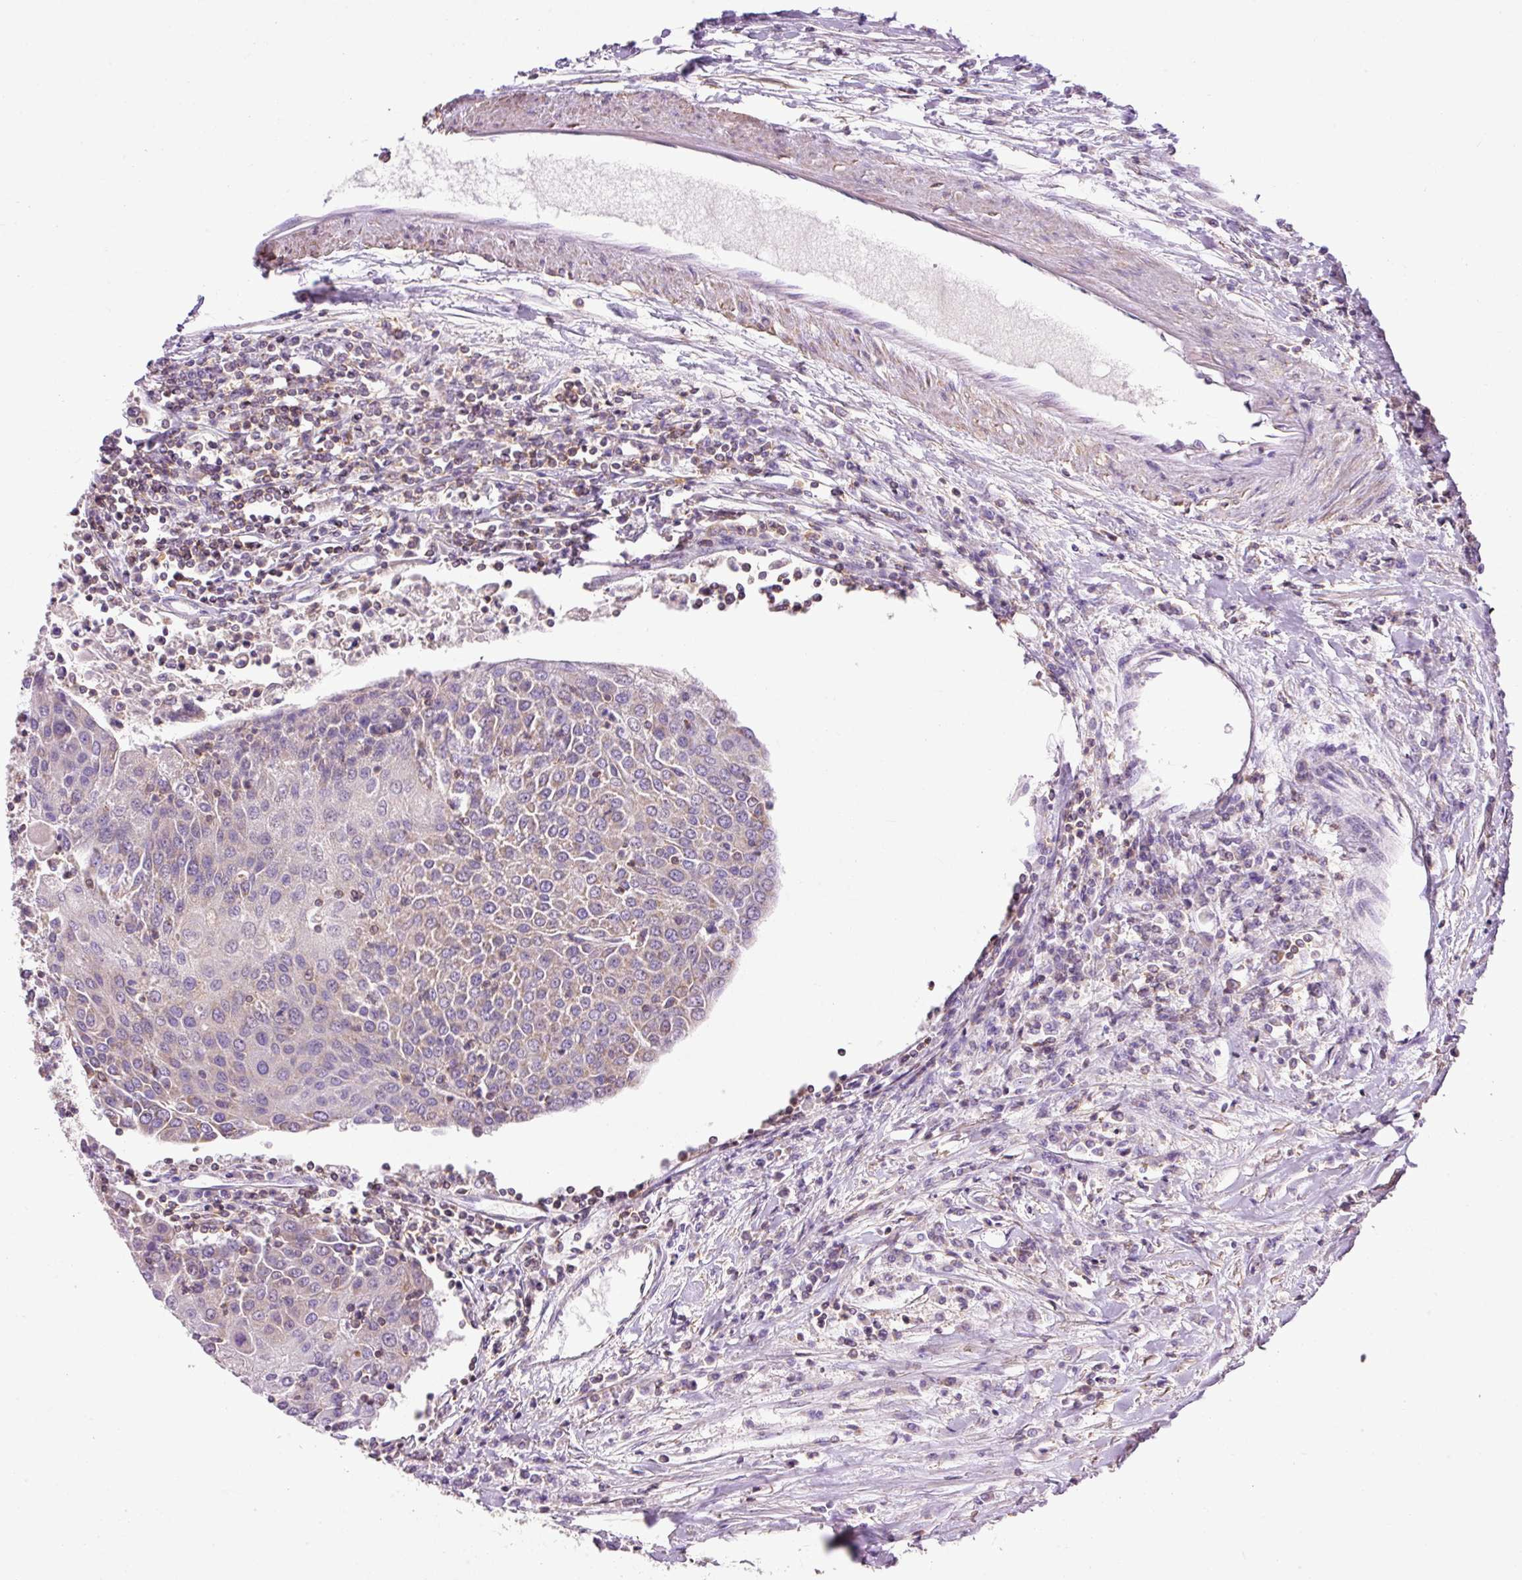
{"staining": {"intensity": "negative", "quantity": "none", "location": "none"}, "tissue": "urothelial cancer", "cell_type": "Tumor cells", "image_type": "cancer", "snomed": [{"axis": "morphology", "description": "Urothelial carcinoma, High grade"}, {"axis": "topography", "description": "Urinary bladder"}], "caption": "This is an immunohistochemistry (IHC) histopathology image of human urothelial cancer. There is no staining in tumor cells.", "gene": "IMMT", "patient": {"sex": "female", "age": 85}}